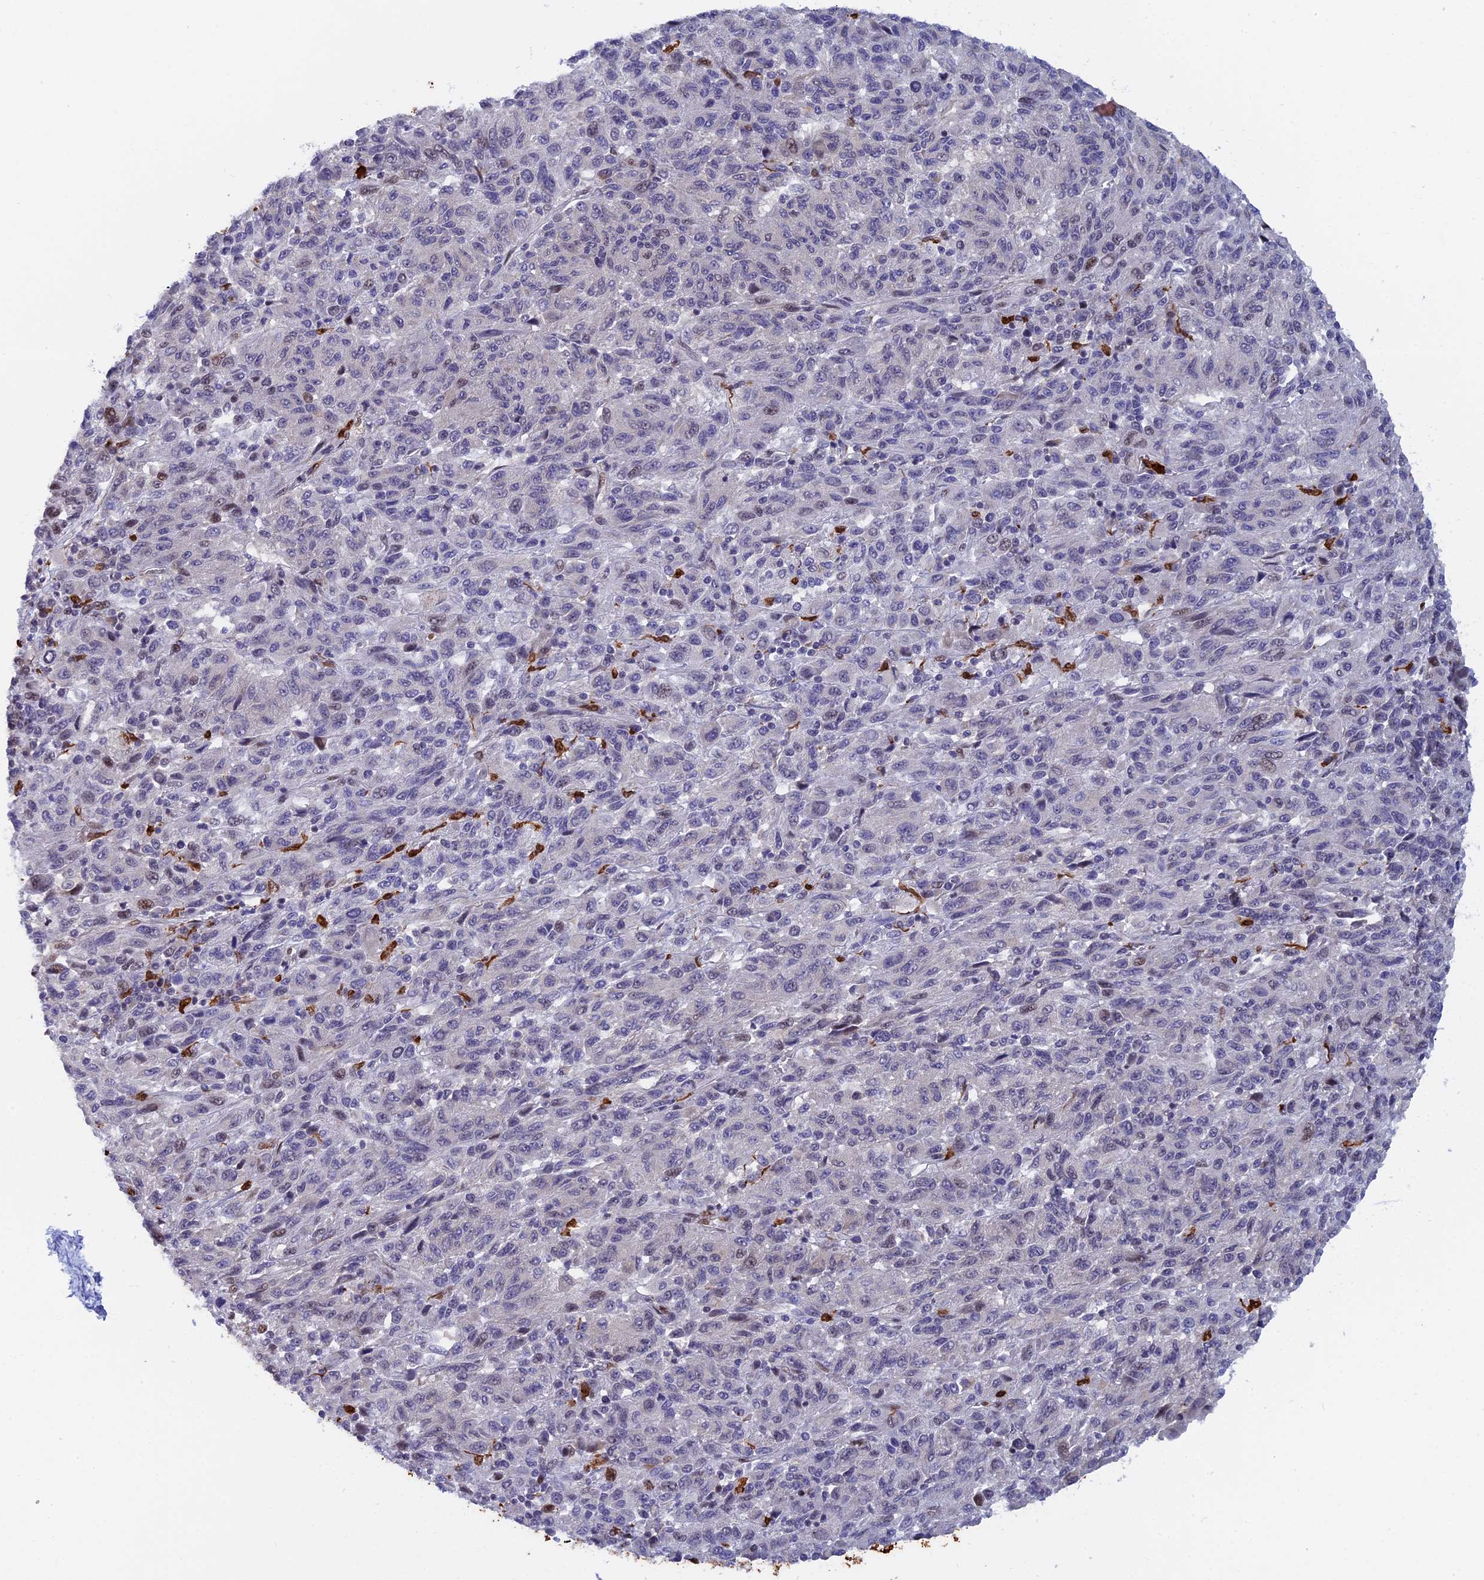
{"staining": {"intensity": "negative", "quantity": "none", "location": "none"}, "tissue": "melanoma", "cell_type": "Tumor cells", "image_type": "cancer", "snomed": [{"axis": "morphology", "description": "Malignant melanoma, Metastatic site"}, {"axis": "topography", "description": "Lung"}], "caption": "Malignant melanoma (metastatic site) stained for a protein using immunohistochemistry (IHC) exhibits no positivity tumor cells.", "gene": "SLC26A1", "patient": {"sex": "male", "age": 64}}